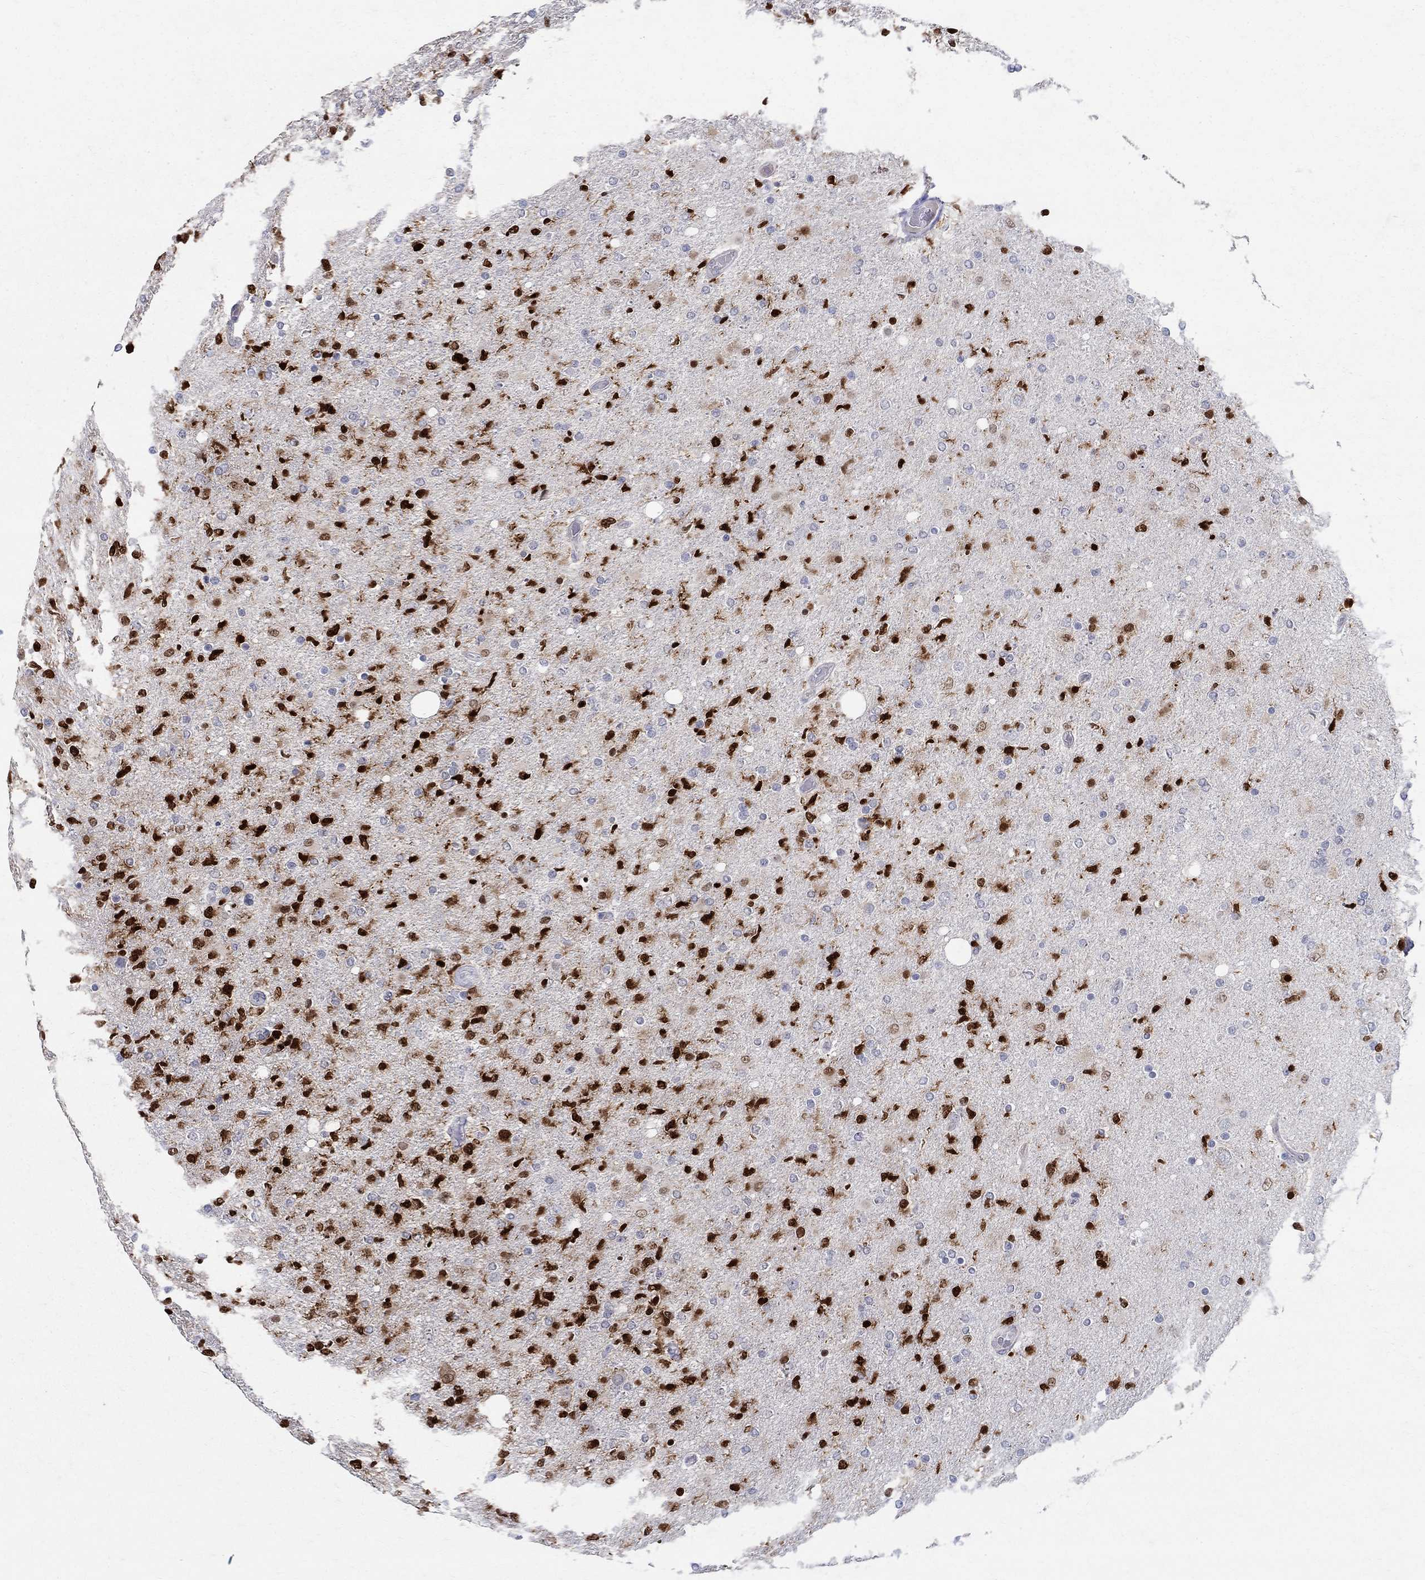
{"staining": {"intensity": "strong", "quantity": "25%-75%", "location": "nuclear"}, "tissue": "glioma", "cell_type": "Tumor cells", "image_type": "cancer", "snomed": [{"axis": "morphology", "description": "Glioma, malignant, High grade"}, {"axis": "topography", "description": "Cerebral cortex"}], "caption": "Protein staining of high-grade glioma (malignant) tissue shows strong nuclear positivity in approximately 25%-75% of tumor cells.", "gene": "SOX2", "patient": {"sex": "male", "age": 70}}